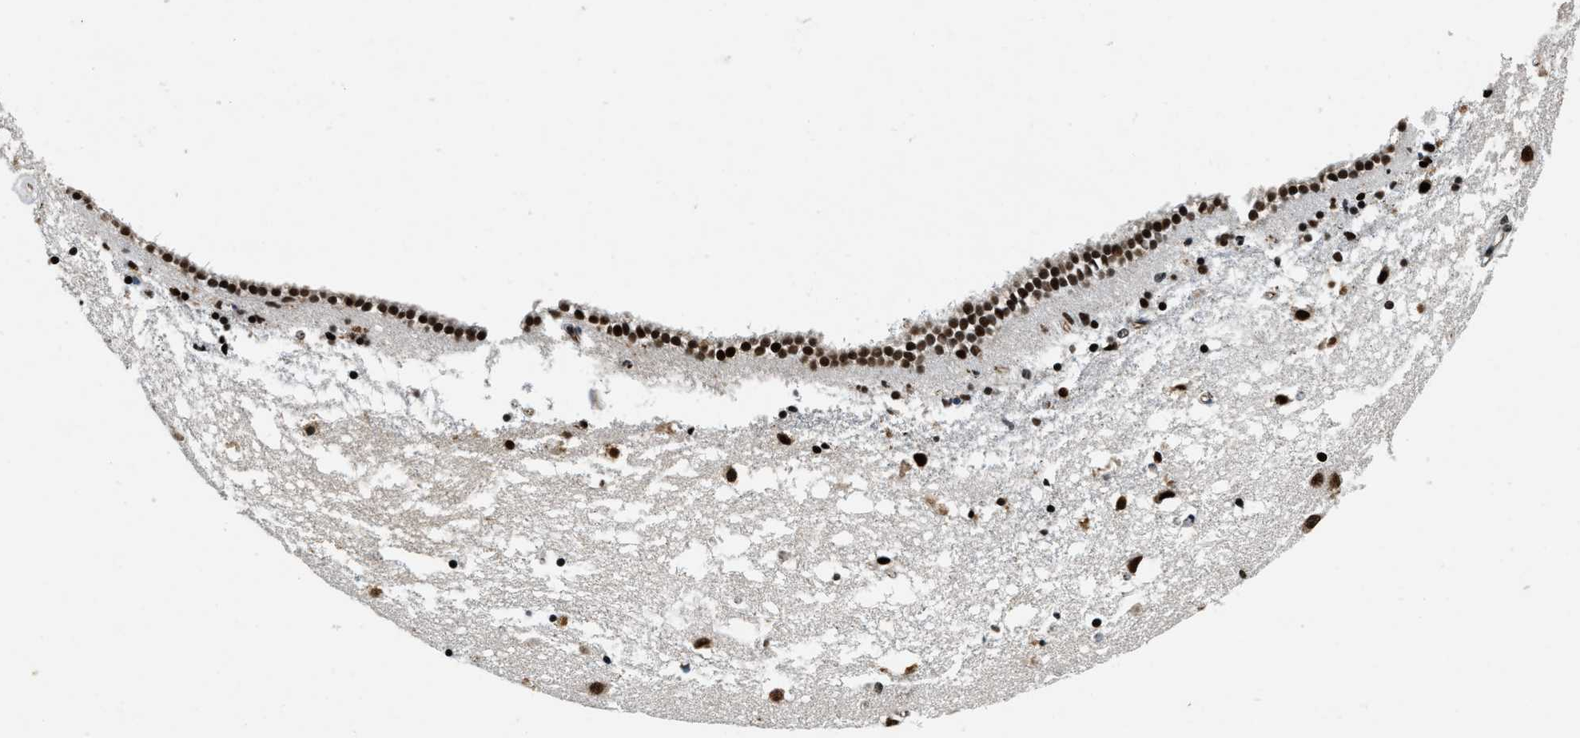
{"staining": {"intensity": "strong", "quantity": ">75%", "location": "nuclear"}, "tissue": "caudate", "cell_type": "Glial cells", "image_type": "normal", "snomed": [{"axis": "morphology", "description": "Normal tissue, NOS"}, {"axis": "topography", "description": "Lateral ventricle wall"}], "caption": "Caudate stained for a protein displays strong nuclear positivity in glial cells. Nuclei are stained in blue.", "gene": "CCNE1", "patient": {"sex": "male", "age": 45}}